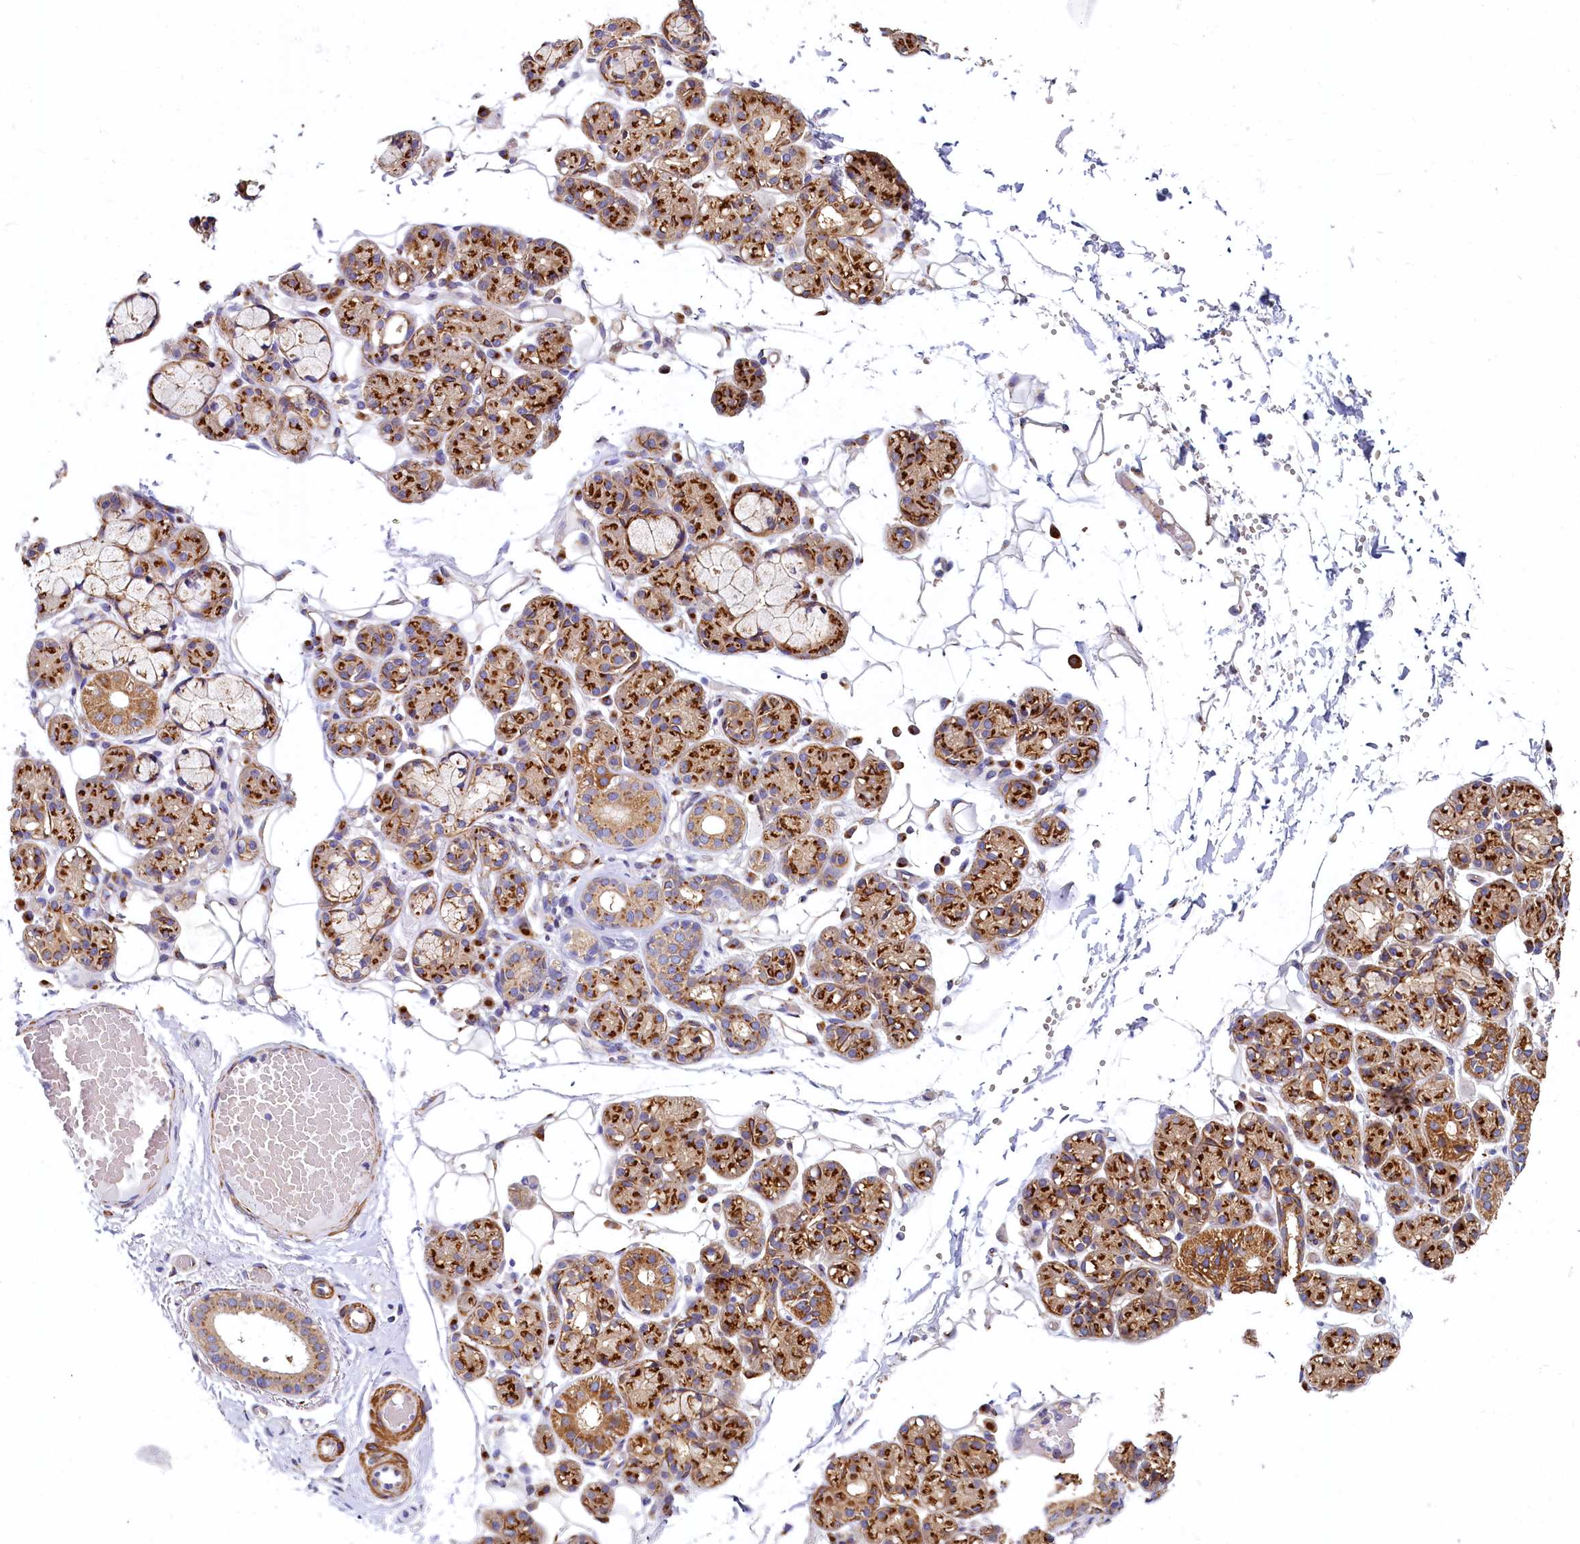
{"staining": {"intensity": "strong", "quantity": ">75%", "location": "cytoplasmic/membranous"}, "tissue": "salivary gland", "cell_type": "Glandular cells", "image_type": "normal", "snomed": [{"axis": "morphology", "description": "Normal tissue, NOS"}, {"axis": "topography", "description": "Salivary gland"}], "caption": "Salivary gland was stained to show a protein in brown. There is high levels of strong cytoplasmic/membranous positivity in approximately >75% of glandular cells. (Brightfield microscopy of DAB IHC at high magnification).", "gene": "BET1L", "patient": {"sex": "male", "age": 63}}